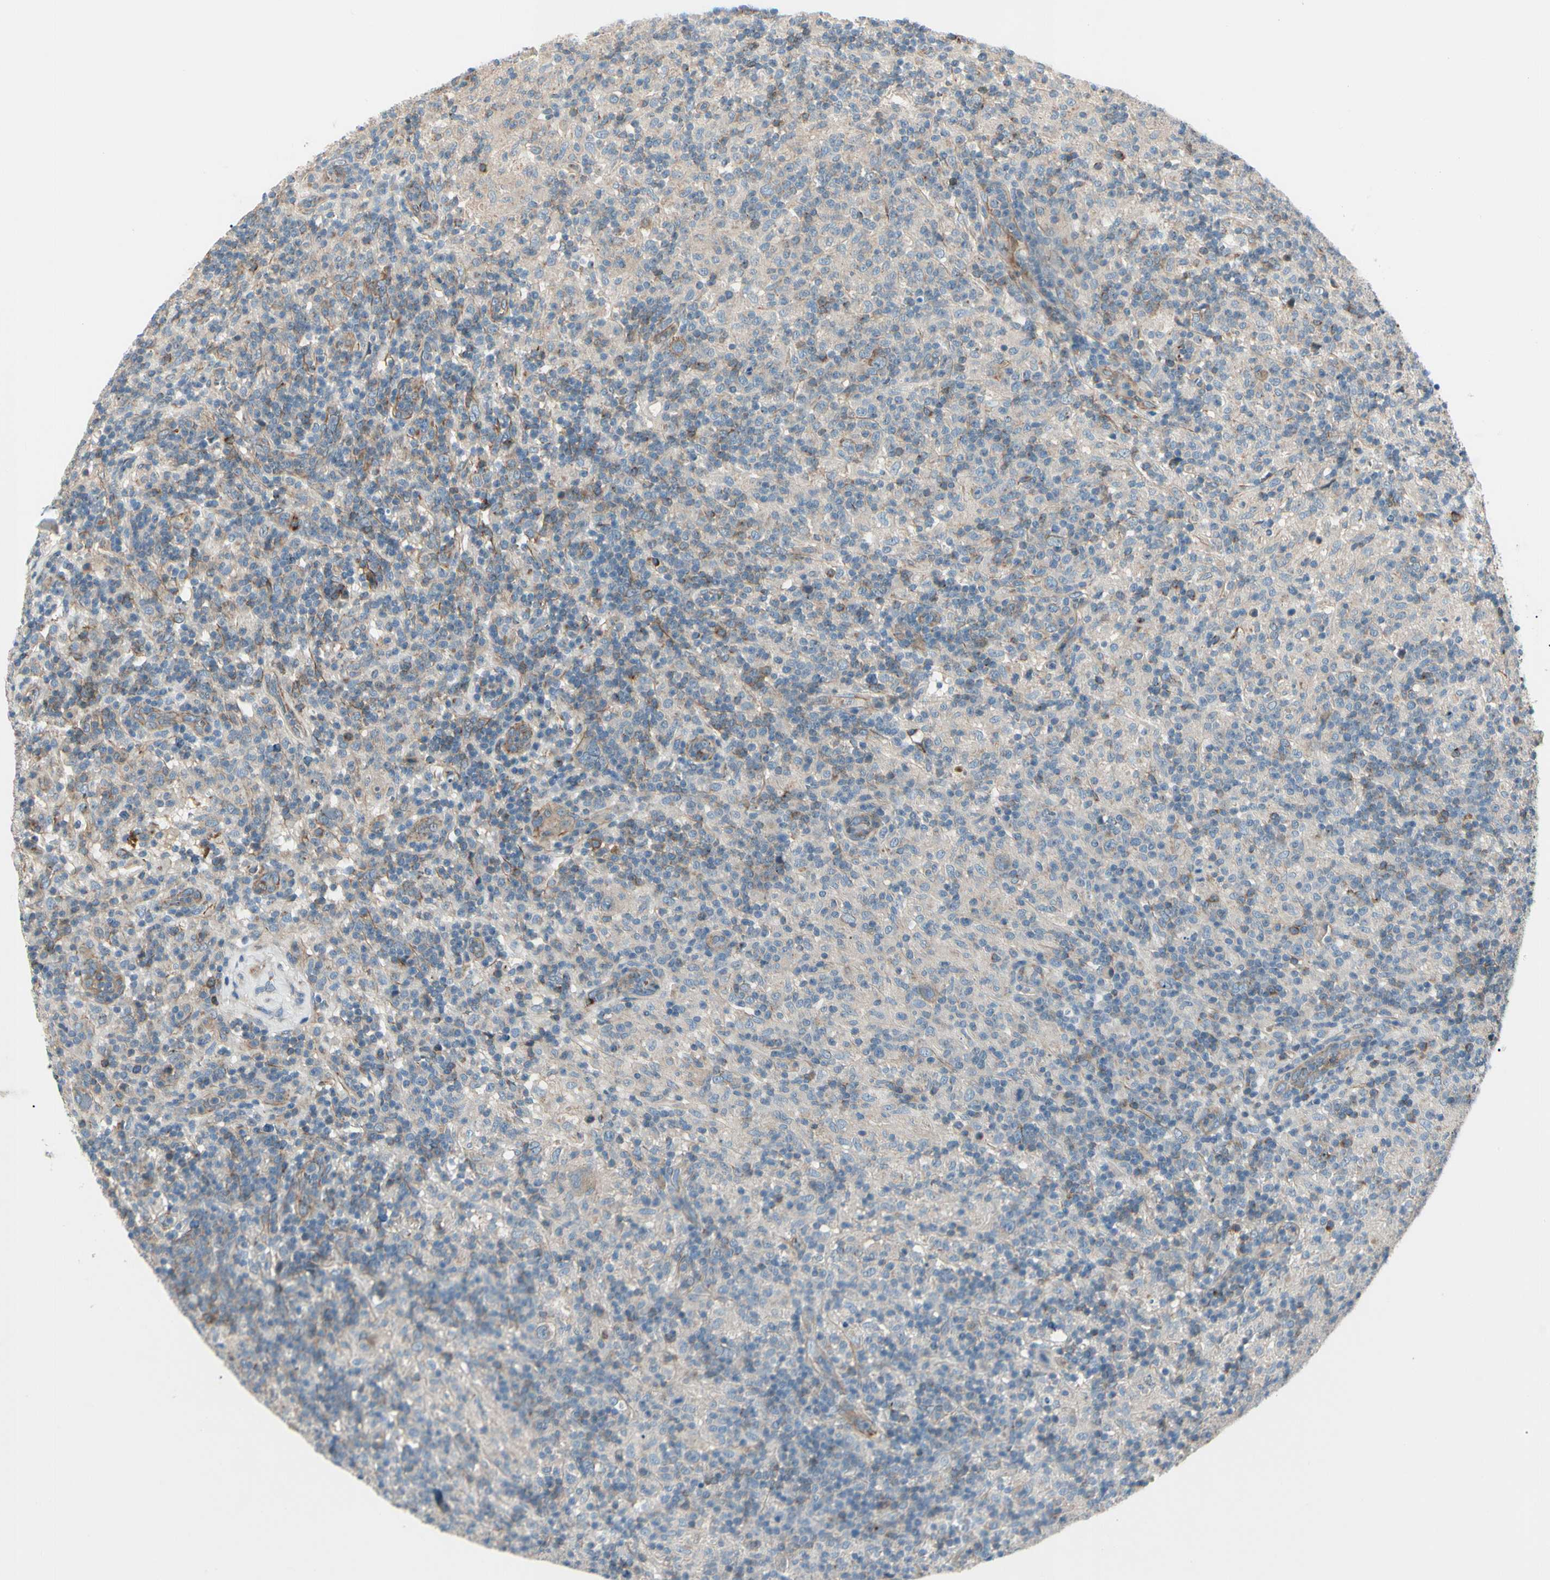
{"staining": {"intensity": "moderate", "quantity": ">75%", "location": "cytoplasmic/membranous"}, "tissue": "lymphoma", "cell_type": "Tumor cells", "image_type": "cancer", "snomed": [{"axis": "morphology", "description": "Hodgkin's disease, NOS"}, {"axis": "topography", "description": "Lymph node"}], "caption": "Protein staining by immunohistochemistry exhibits moderate cytoplasmic/membranous expression in about >75% of tumor cells in Hodgkin's disease.", "gene": "ABCA3", "patient": {"sex": "male", "age": 70}}